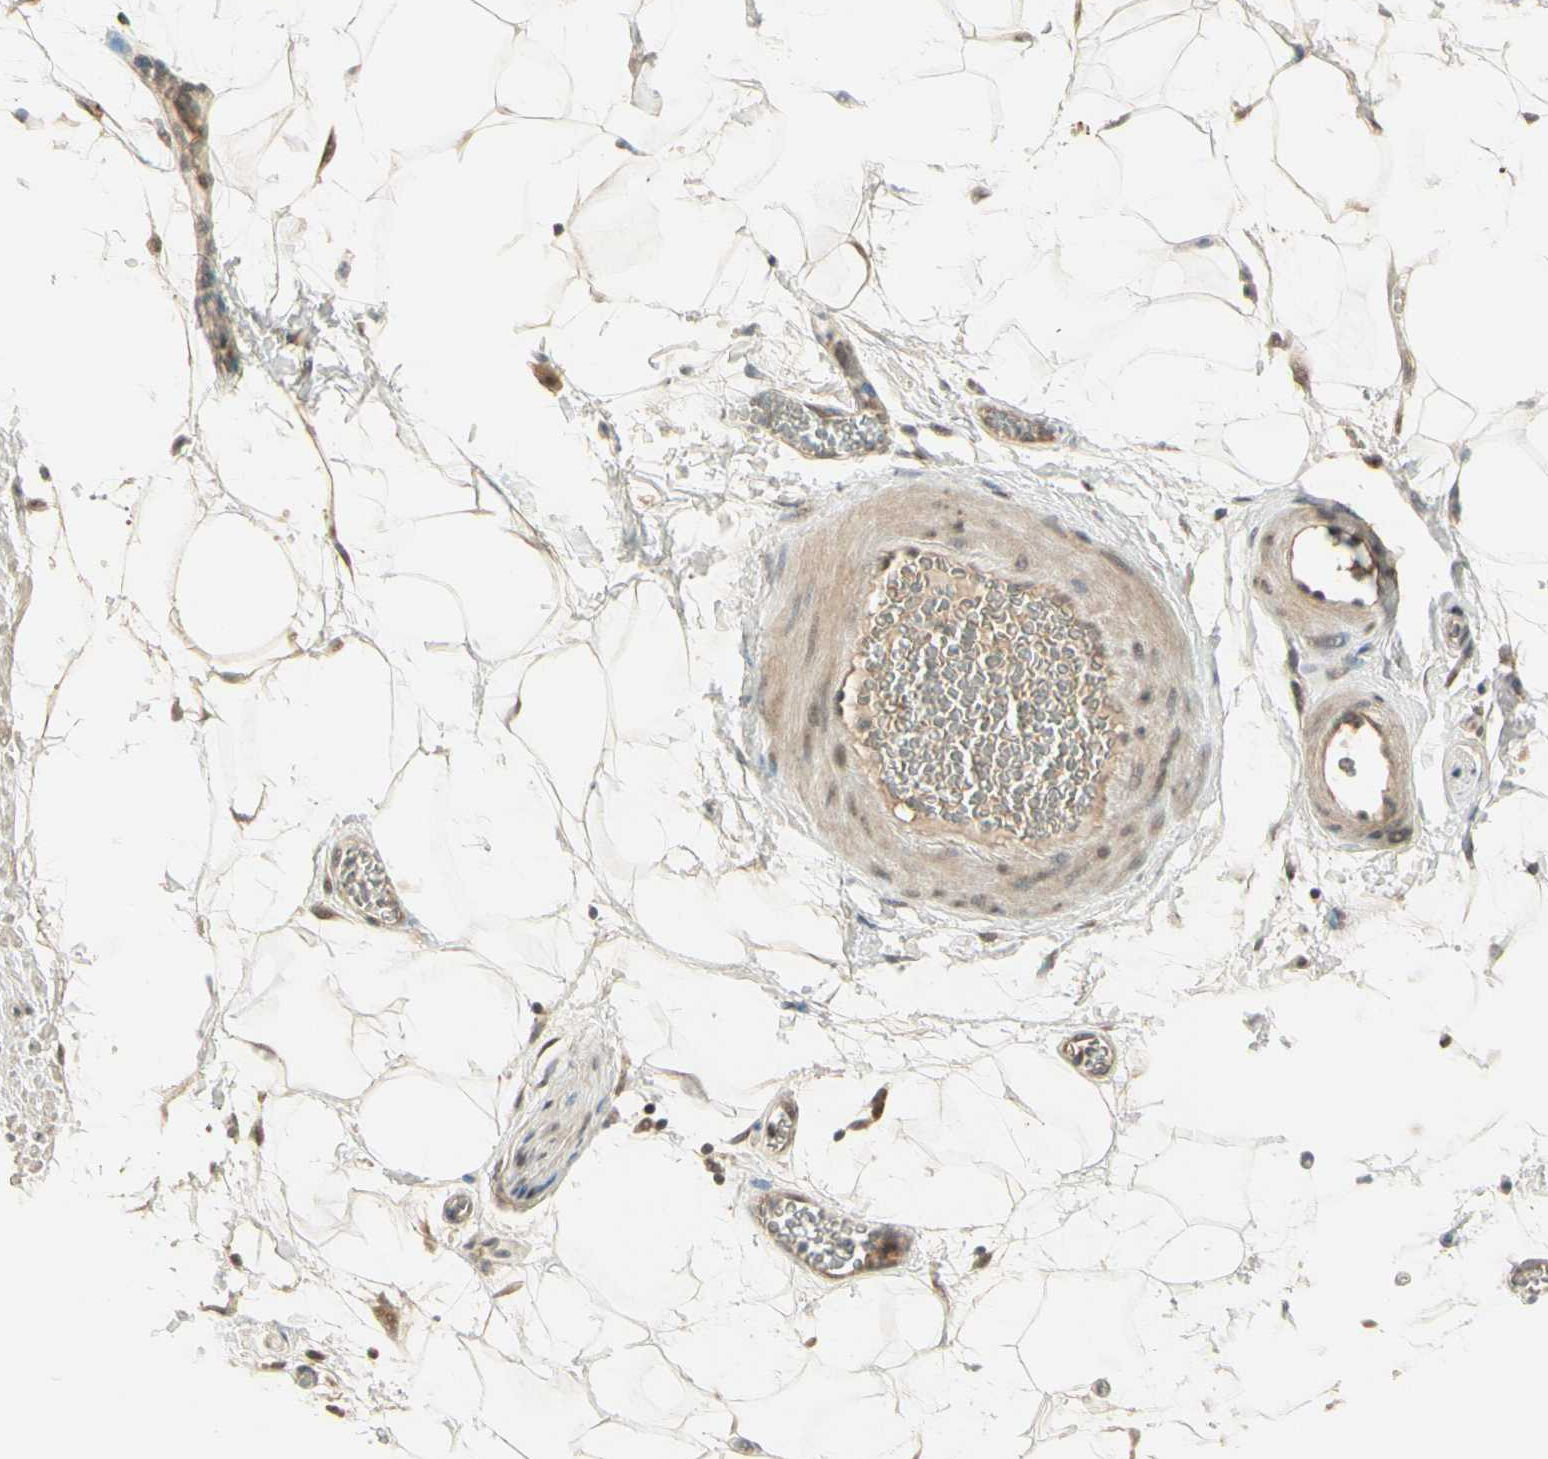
{"staining": {"intensity": "moderate", "quantity": ">75%", "location": "cytoplasmic/membranous,nuclear"}, "tissue": "adipose tissue", "cell_type": "Adipocytes", "image_type": "normal", "snomed": [{"axis": "morphology", "description": "Normal tissue, NOS"}, {"axis": "topography", "description": "Soft tissue"}], "caption": "Immunohistochemical staining of normal human adipose tissue reveals medium levels of moderate cytoplasmic/membranous,nuclear staining in about >75% of adipocytes.", "gene": "GTF3A", "patient": {"sex": "male", "age": 72}}